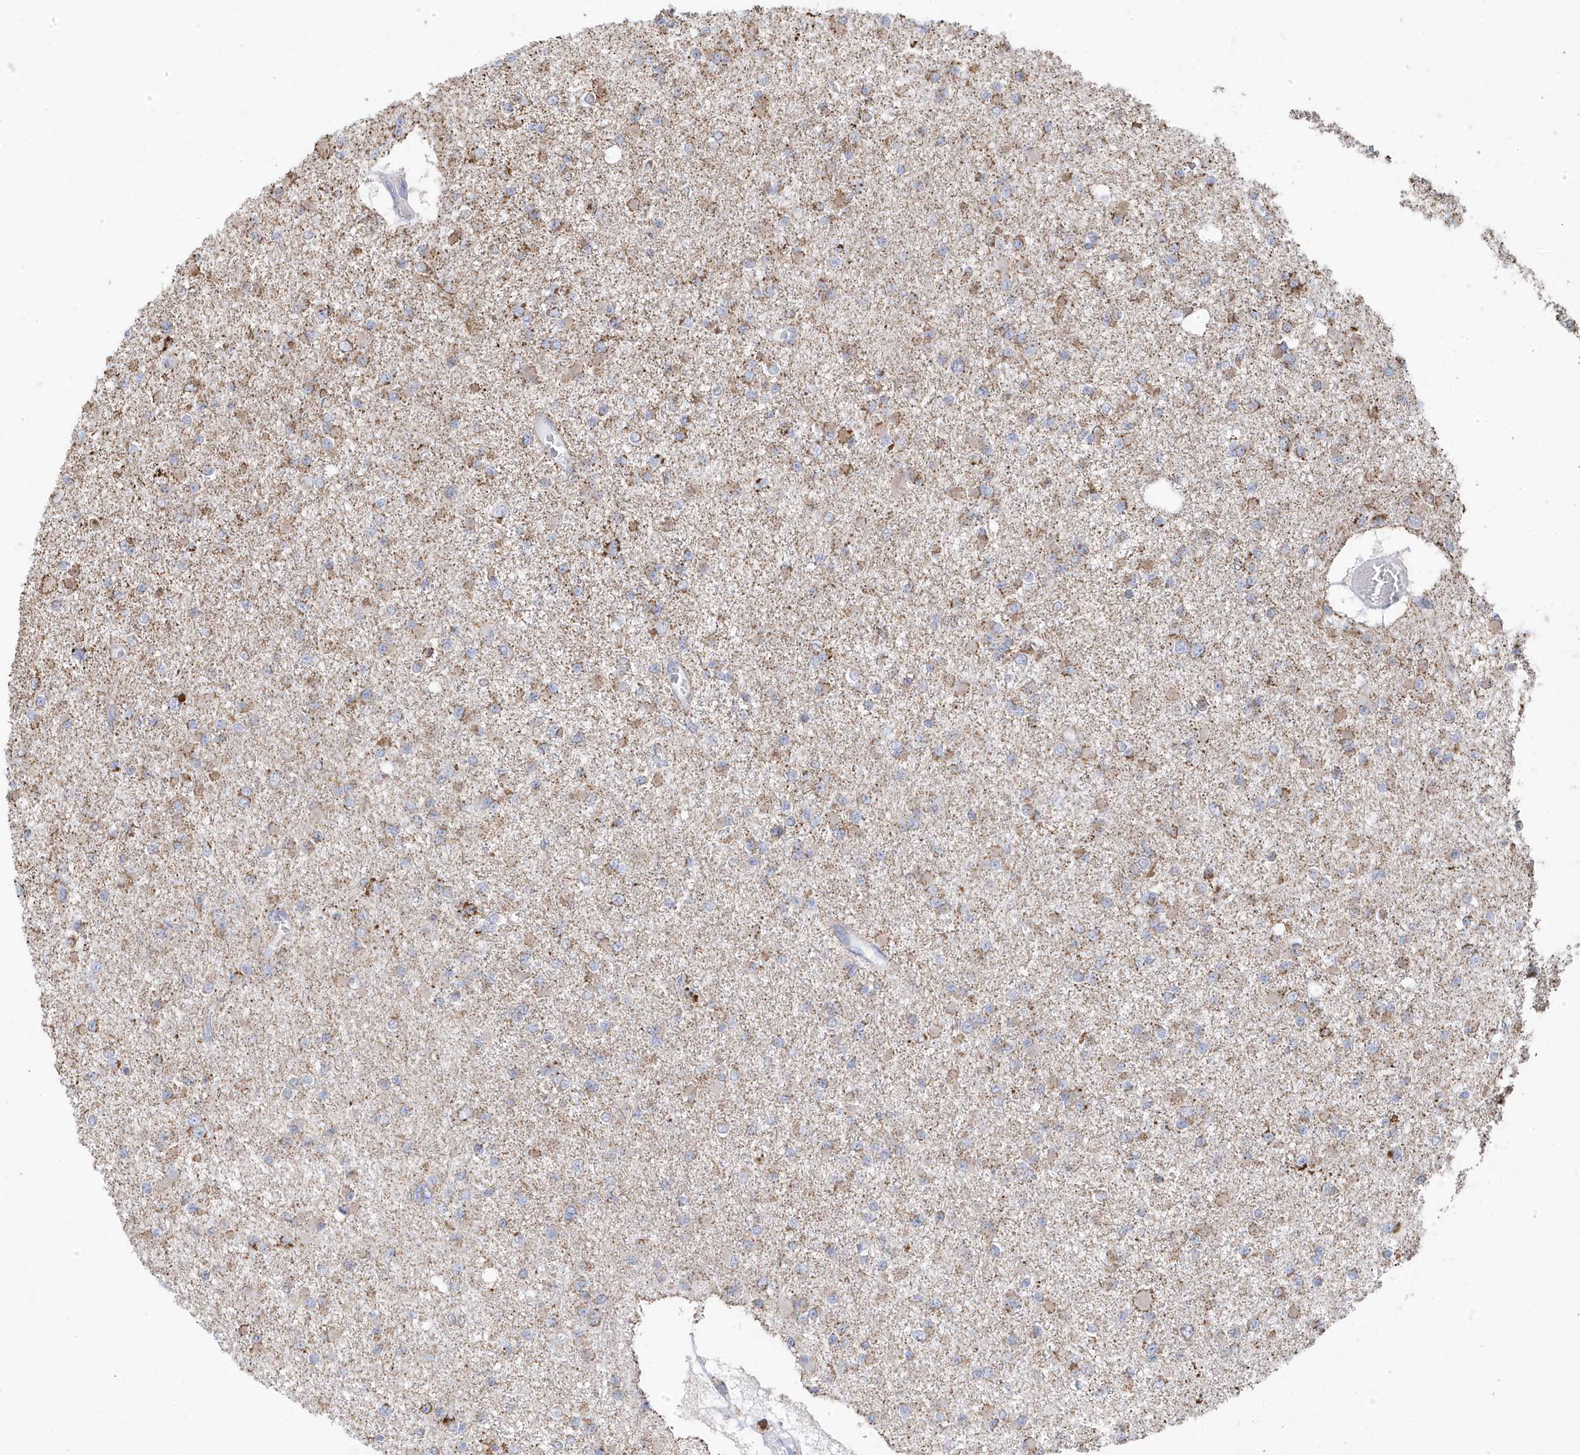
{"staining": {"intensity": "moderate", "quantity": "<25%", "location": "cytoplasmic/membranous"}, "tissue": "glioma", "cell_type": "Tumor cells", "image_type": "cancer", "snomed": [{"axis": "morphology", "description": "Glioma, malignant, Low grade"}, {"axis": "topography", "description": "Brain"}], "caption": "Tumor cells exhibit low levels of moderate cytoplasmic/membranous expression in about <25% of cells in glioma.", "gene": "GTPBP8", "patient": {"sex": "female", "age": 22}}